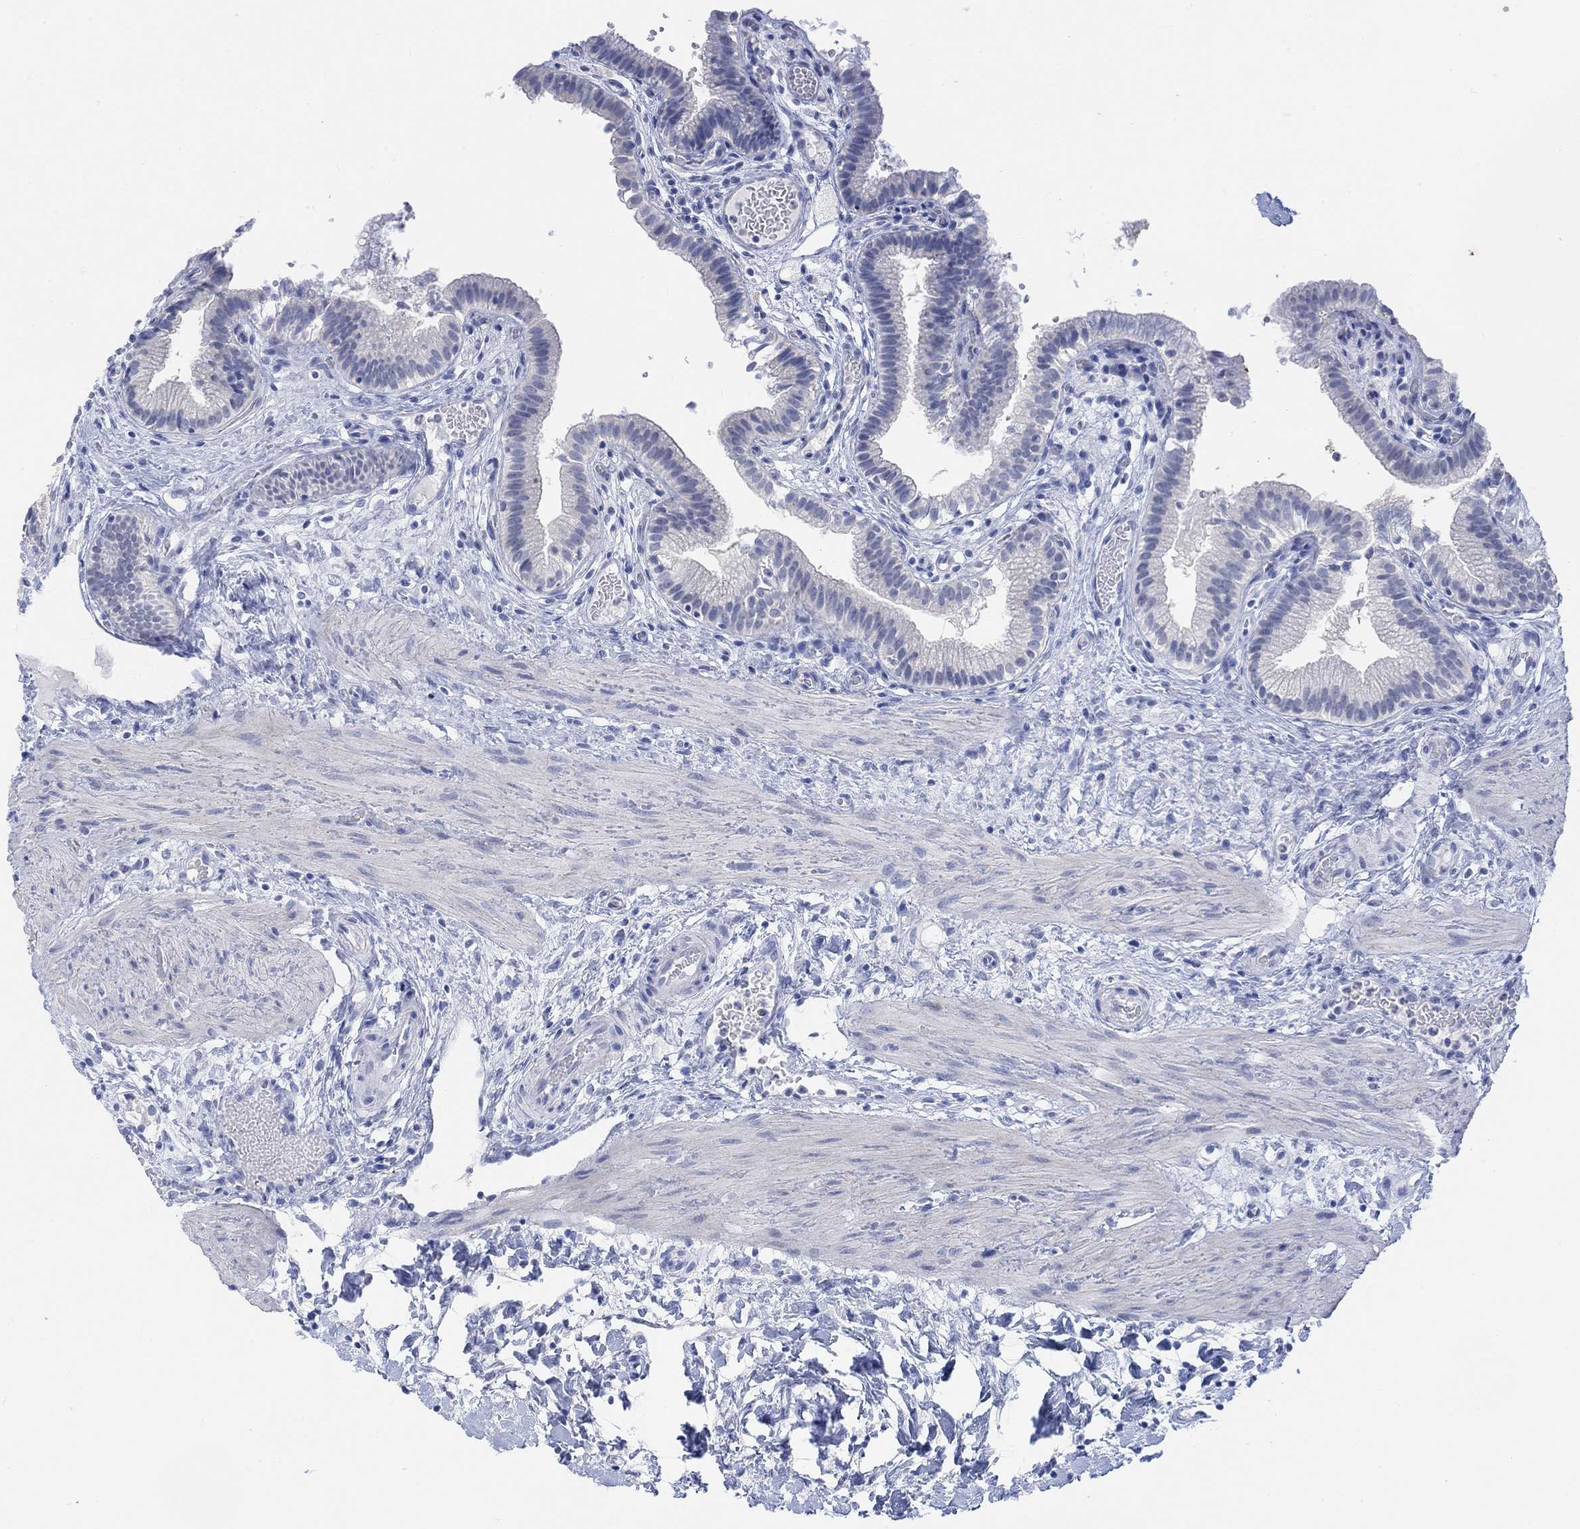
{"staining": {"intensity": "negative", "quantity": "none", "location": "none"}, "tissue": "gallbladder", "cell_type": "Glandular cells", "image_type": "normal", "snomed": [{"axis": "morphology", "description": "Normal tissue, NOS"}, {"axis": "topography", "description": "Gallbladder"}], "caption": "DAB immunohistochemical staining of benign human gallbladder shows no significant staining in glandular cells. (DAB (3,3'-diaminobenzidine) IHC visualized using brightfield microscopy, high magnification).", "gene": "AK8", "patient": {"sex": "female", "age": 24}}